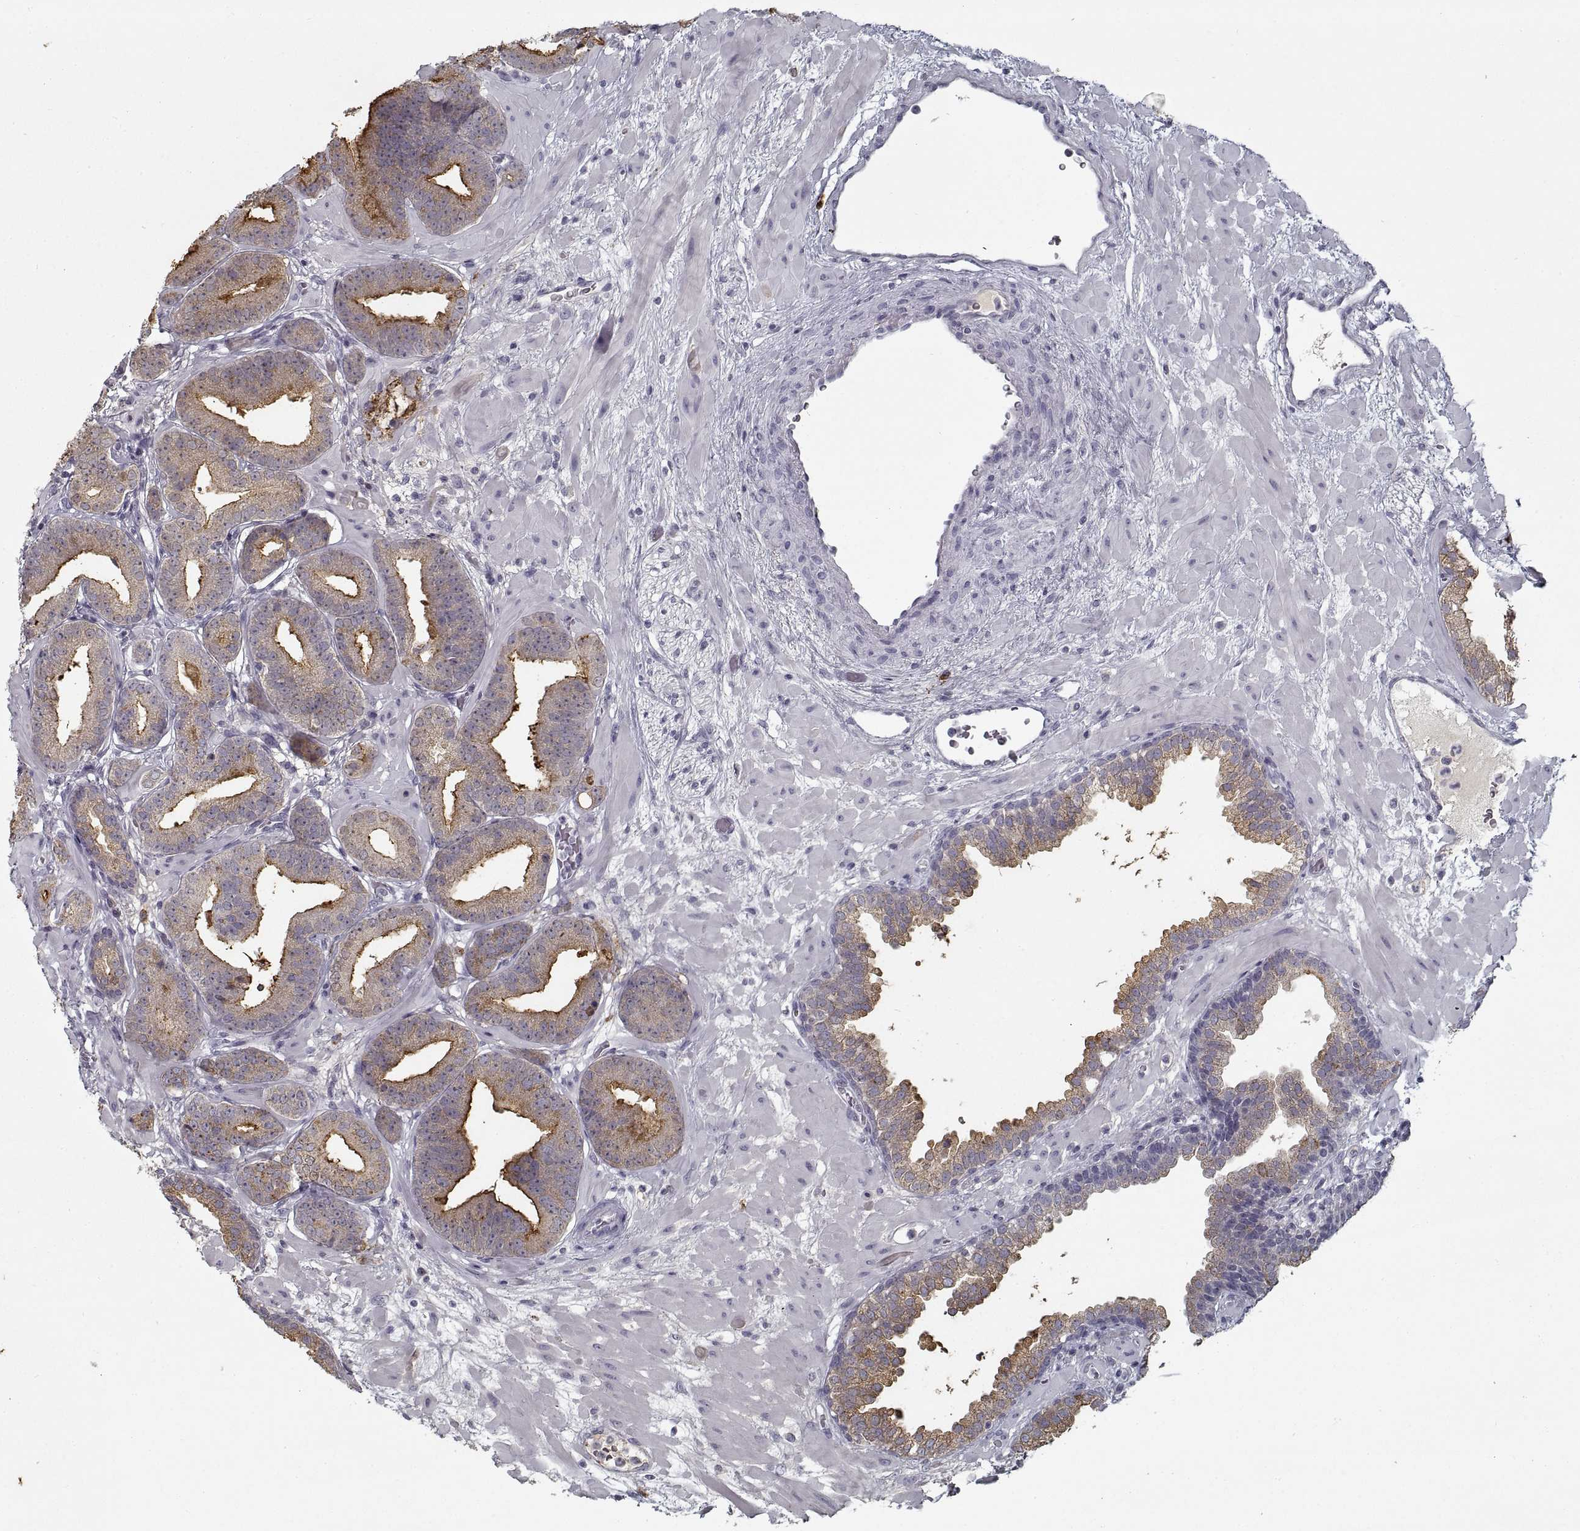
{"staining": {"intensity": "moderate", "quantity": "25%-75%", "location": "cytoplasmic/membranous"}, "tissue": "prostate cancer", "cell_type": "Tumor cells", "image_type": "cancer", "snomed": [{"axis": "morphology", "description": "Adenocarcinoma, Low grade"}, {"axis": "topography", "description": "Prostate"}], "caption": "Protein staining of prostate cancer (adenocarcinoma (low-grade)) tissue shows moderate cytoplasmic/membranous staining in approximately 25%-75% of tumor cells.", "gene": "GAD2", "patient": {"sex": "male", "age": 68}}